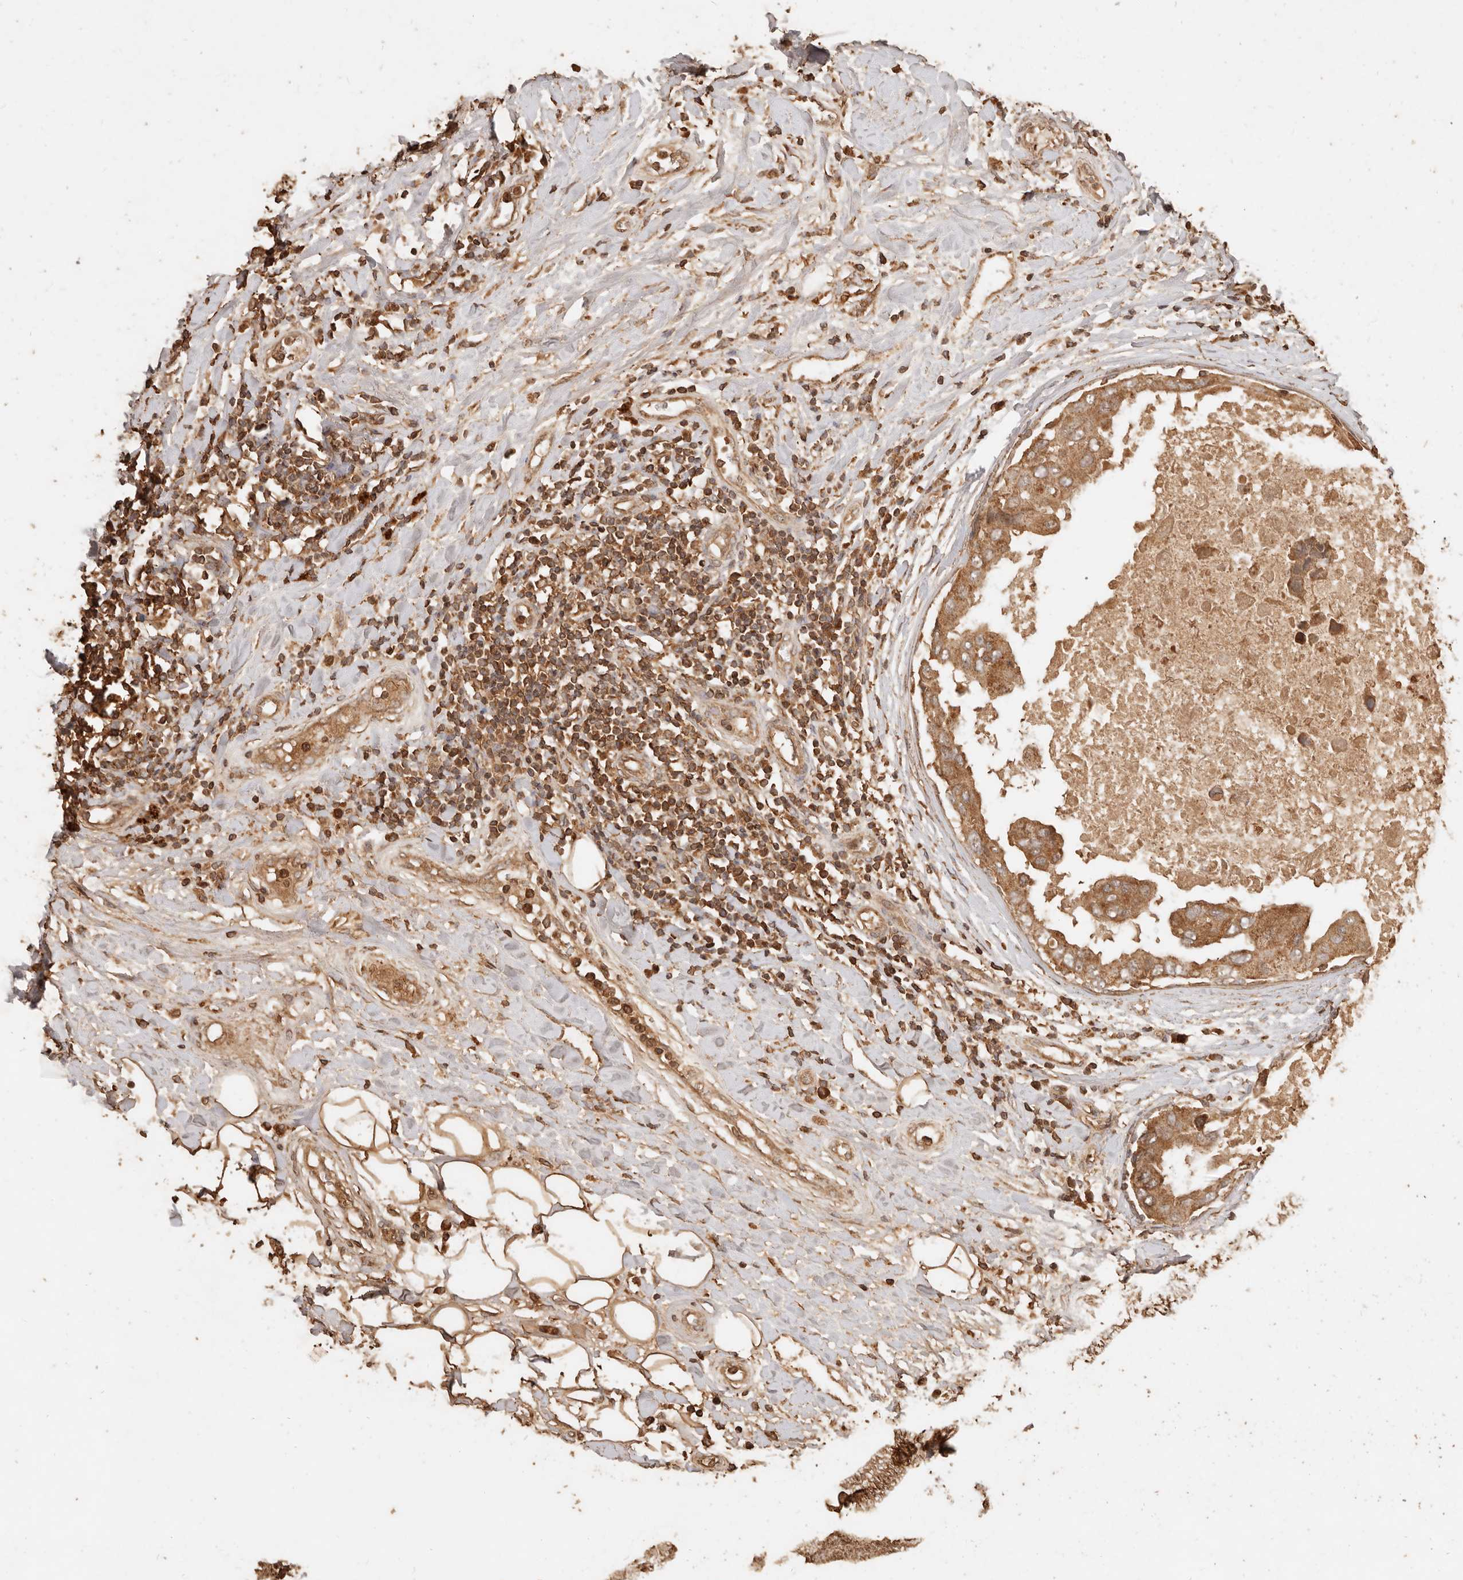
{"staining": {"intensity": "moderate", "quantity": ">75%", "location": "cytoplasmic/membranous"}, "tissue": "breast cancer", "cell_type": "Tumor cells", "image_type": "cancer", "snomed": [{"axis": "morphology", "description": "Duct carcinoma"}, {"axis": "topography", "description": "Breast"}], "caption": "DAB (3,3'-diaminobenzidine) immunohistochemical staining of breast cancer (infiltrating ductal carcinoma) reveals moderate cytoplasmic/membranous protein staining in approximately >75% of tumor cells.", "gene": "FAM180B", "patient": {"sex": "female", "age": 27}}